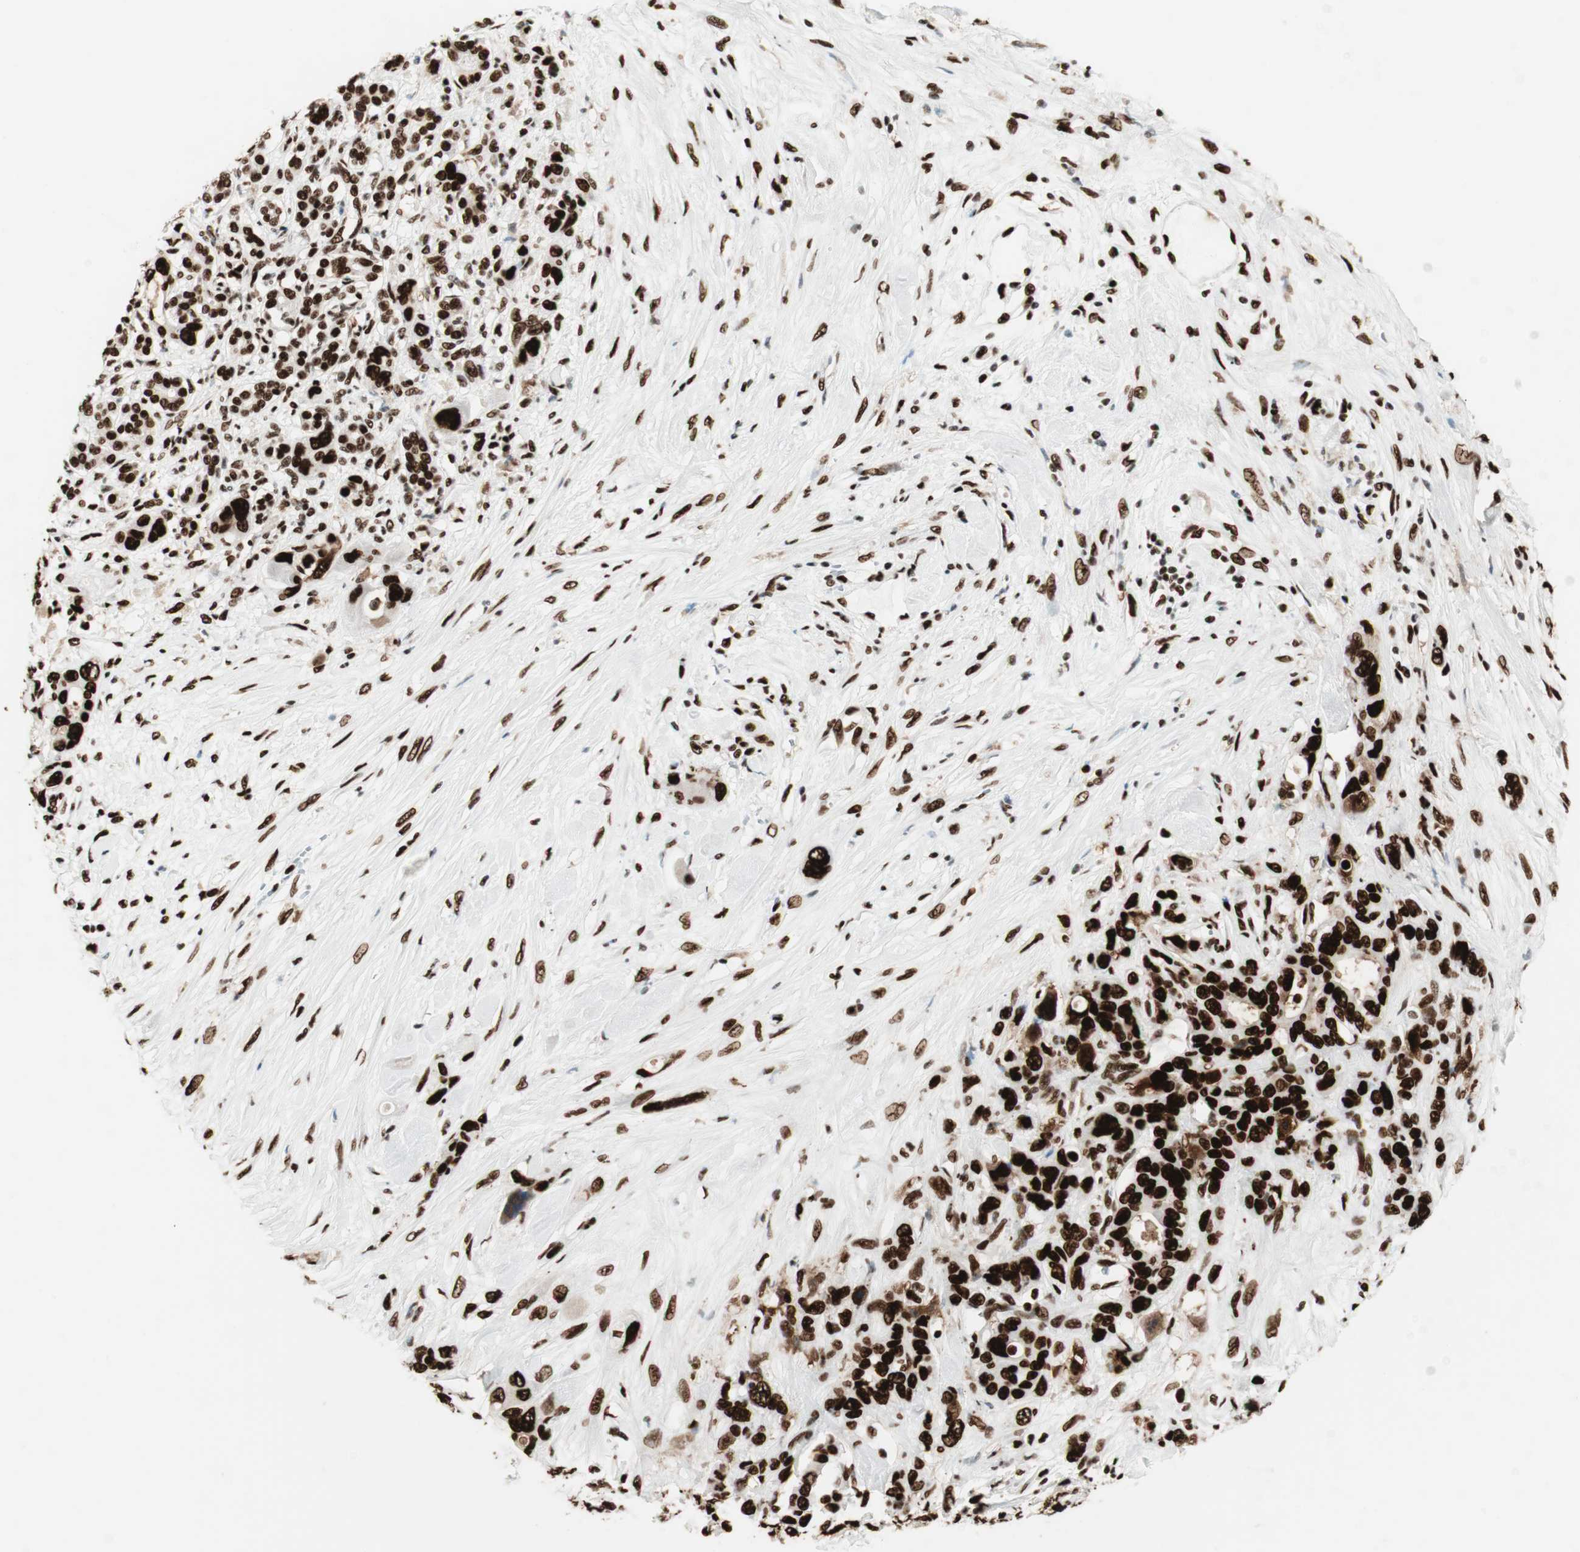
{"staining": {"intensity": "strong", "quantity": ">75%", "location": "nuclear"}, "tissue": "pancreatic cancer", "cell_type": "Tumor cells", "image_type": "cancer", "snomed": [{"axis": "morphology", "description": "Adenocarcinoma, NOS"}, {"axis": "topography", "description": "Pancreas"}], "caption": "Protein expression analysis of human pancreatic cancer reveals strong nuclear staining in approximately >75% of tumor cells. The staining is performed using DAB brown chromogen to label protein expression. The nuclei are counter-stained blue using hematoxylin.", "gene": "PSME3", "patient": {"sex": "male", "age": 46}}